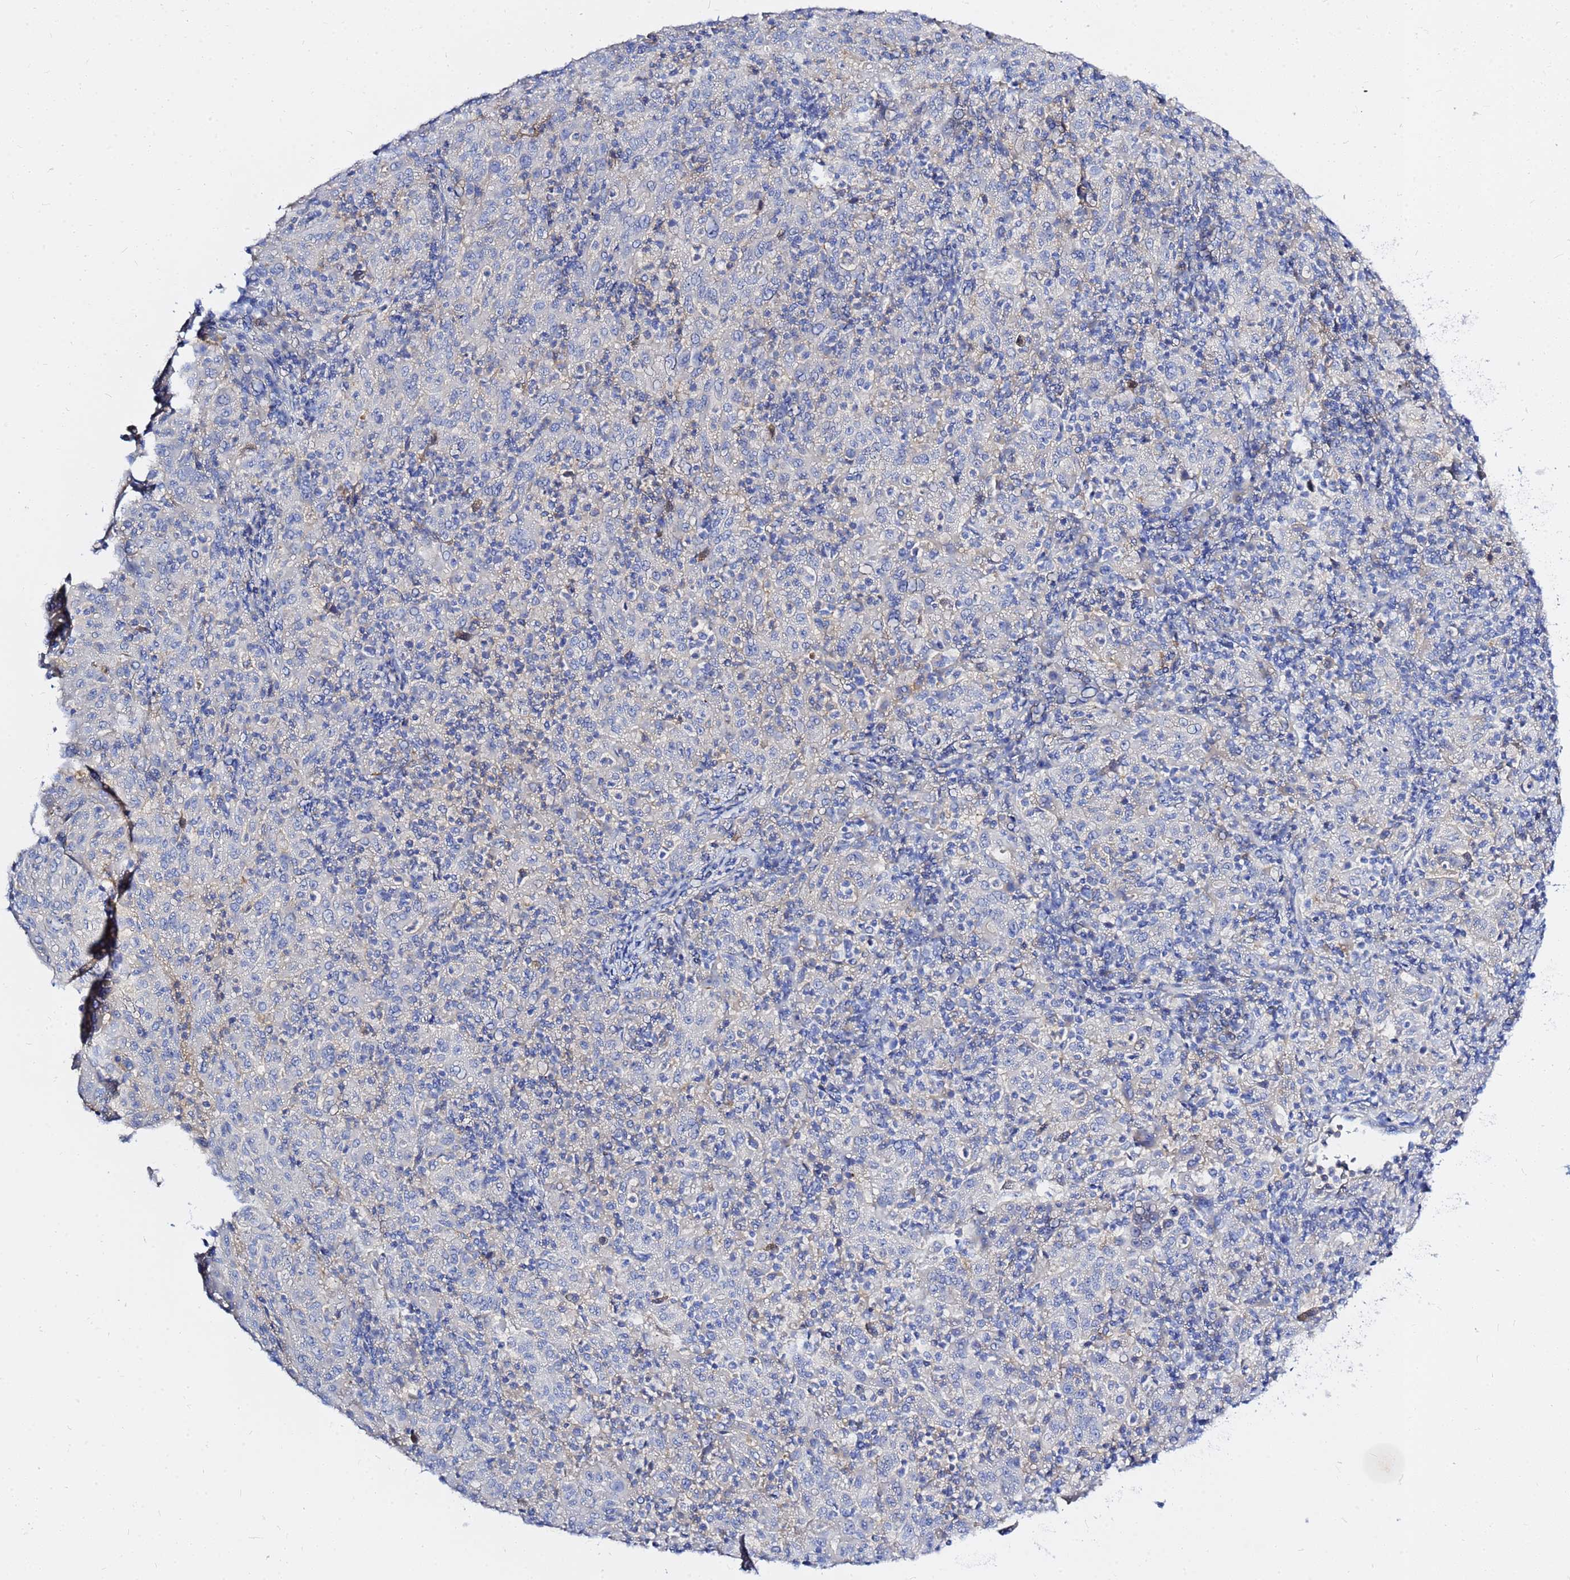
{"staining": {"intensity": "negative", "quantity": "none", "location": "none"}, "tissue": "pancreatic cancer", "cell_type": "Tumor cells", "image_type": "cancer", "snomed": [{"axis": "morphology", "description": "Adenocarcinoma, NOS"}, {"axis": "topography", "description": "Pancreas"}], "caption": "DAB (3,3'-diaminobenzidine) immunohistochemical staining of human pancreatic cancer shows no significant staining in tumor cells.", "gene": "ZNF552", "patient": {"sex": "male", "age": 63}}